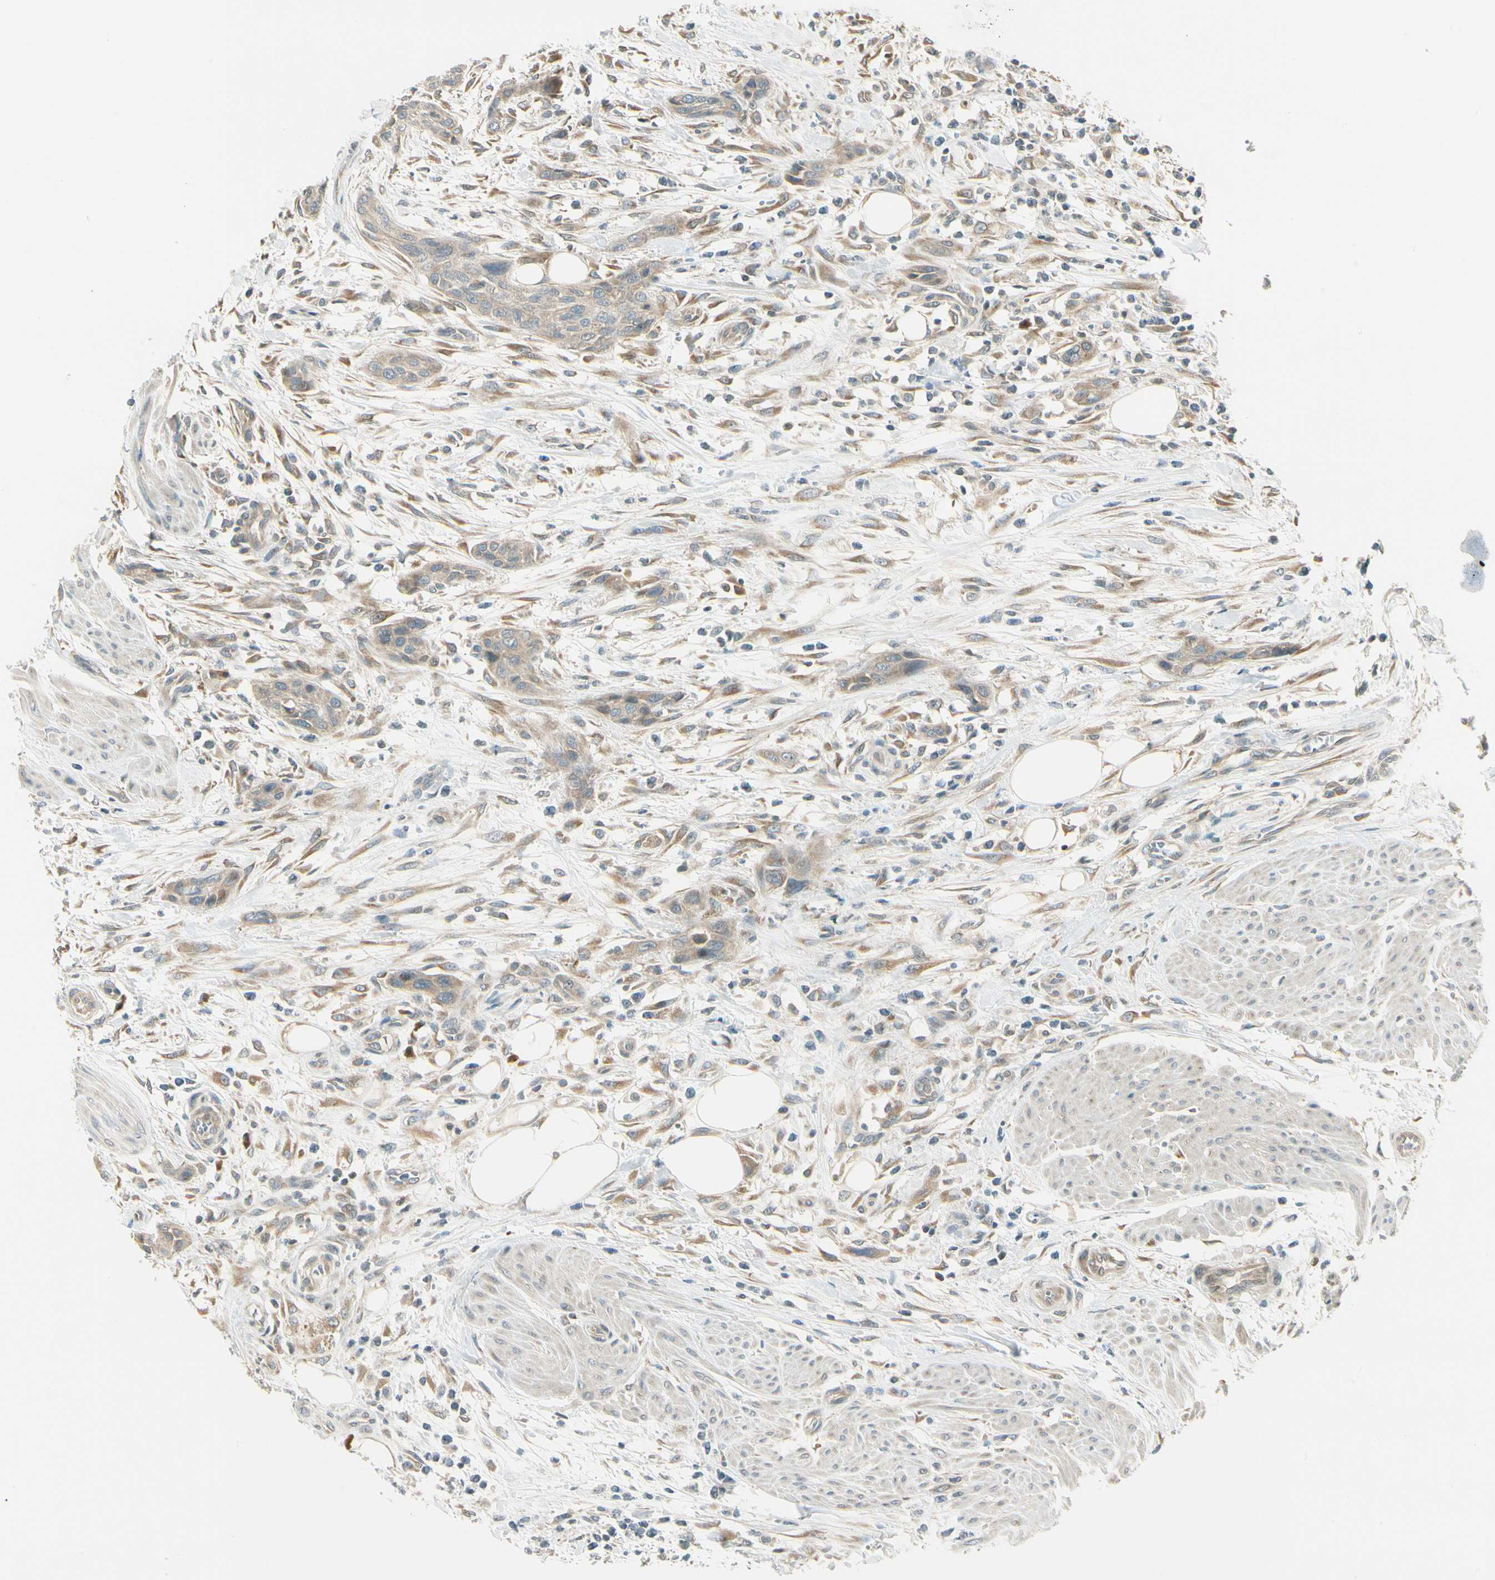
{"staining": {"intensity": "weak", "quantity": ">75%", "location": "cytoplasmic/membranous"}, "tissue": "urothelial cancer", "cell_type": "Tumor cells", "image_type": "cancer", "snomed": [{"axis": "morphology", "description": "Urothelial carcinoma, High grade"}, {"axis": "topography", "description": "Urinary bladder"}], "caption": "Urothelial carcinoma (high-grade) stained with a protein marker shows weak staining in tumor cells.", "gene": "BNIP1", "patient": {"sex": "male", "age": 35}}